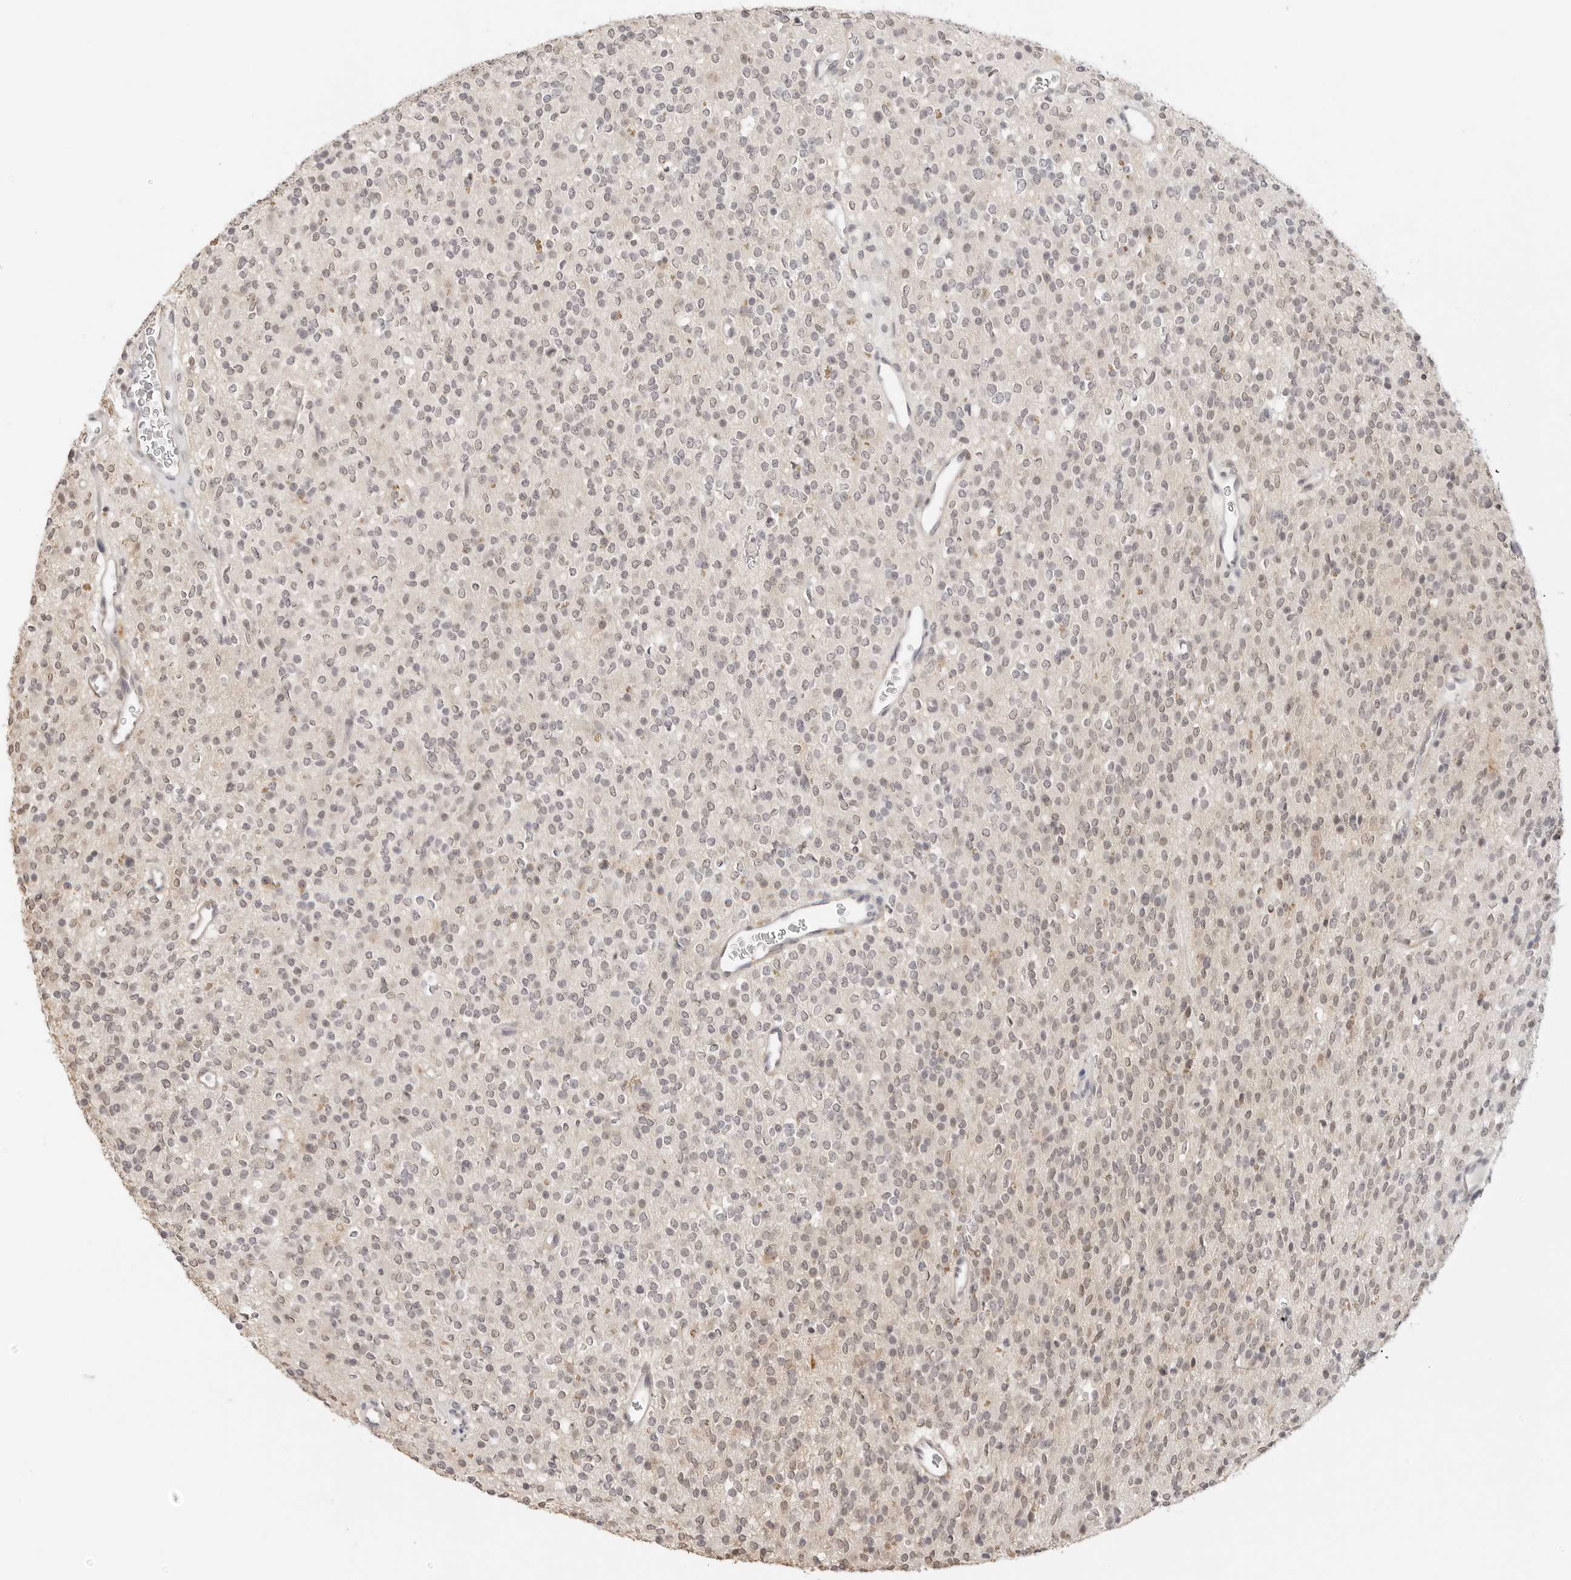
{"staining": {"intensity": "negative", "quantity": "none", "location": "none"}, "tissue": "glioma", "cell_type": "Tumor cells", "image_type": "cancer", "snomed": [{"axis": "morphology", "description": "Glioma, malignant, High grade"}, {"axis": "topography", "description": "Brain"}], "caption": "Immunohistochemistry (IHC) of malignant glioma (high-grade) shows no staining in tumor cells.", "gene": "PCDH19", "patient": {"sex": "male", "age": 34}}